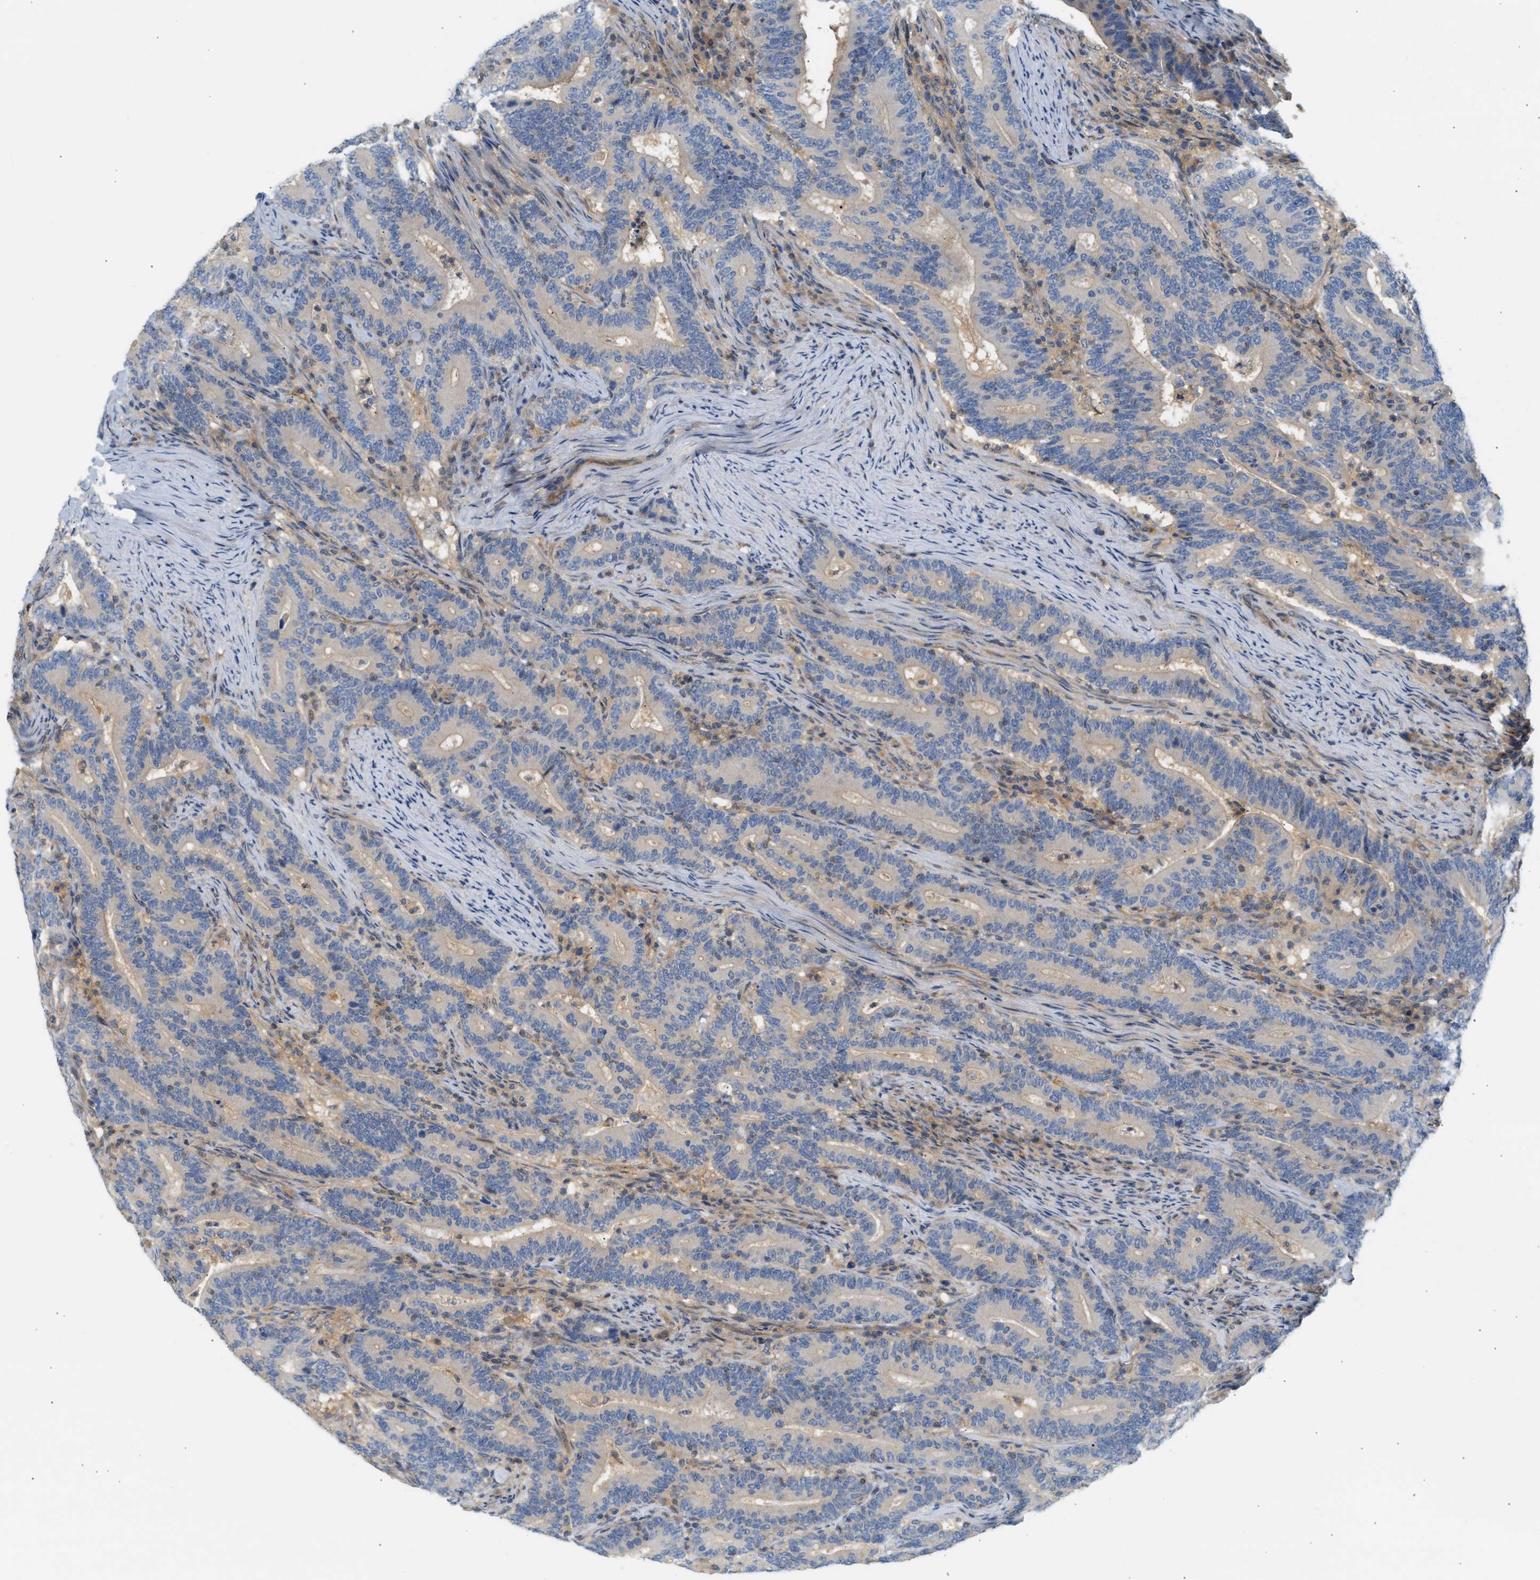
{"staining": {"intensity": "negative", "quantity": "none", "location": "none"}, "tissue": "colorectal cancer", "cell_type": "Tumor cells", "image_type": "cancer", "snomed": [{"axis": "morphology", "description": "Adenocarcinoma, NOS"}, {"axis": "topography", "description": "Colon"}], "caption": "Immunohistochemistry micrograph of human colorectal adenocarcinoma stained for a protein (brown), which displays no expression in tumor cells. (DAB (3,3'-diaminobenzidine) immunohistochemistry visualized using brightfield microscopy, high magnification).", "gene": "PAFAH1B1", "patient": {"sex": "female", "age": 66}}